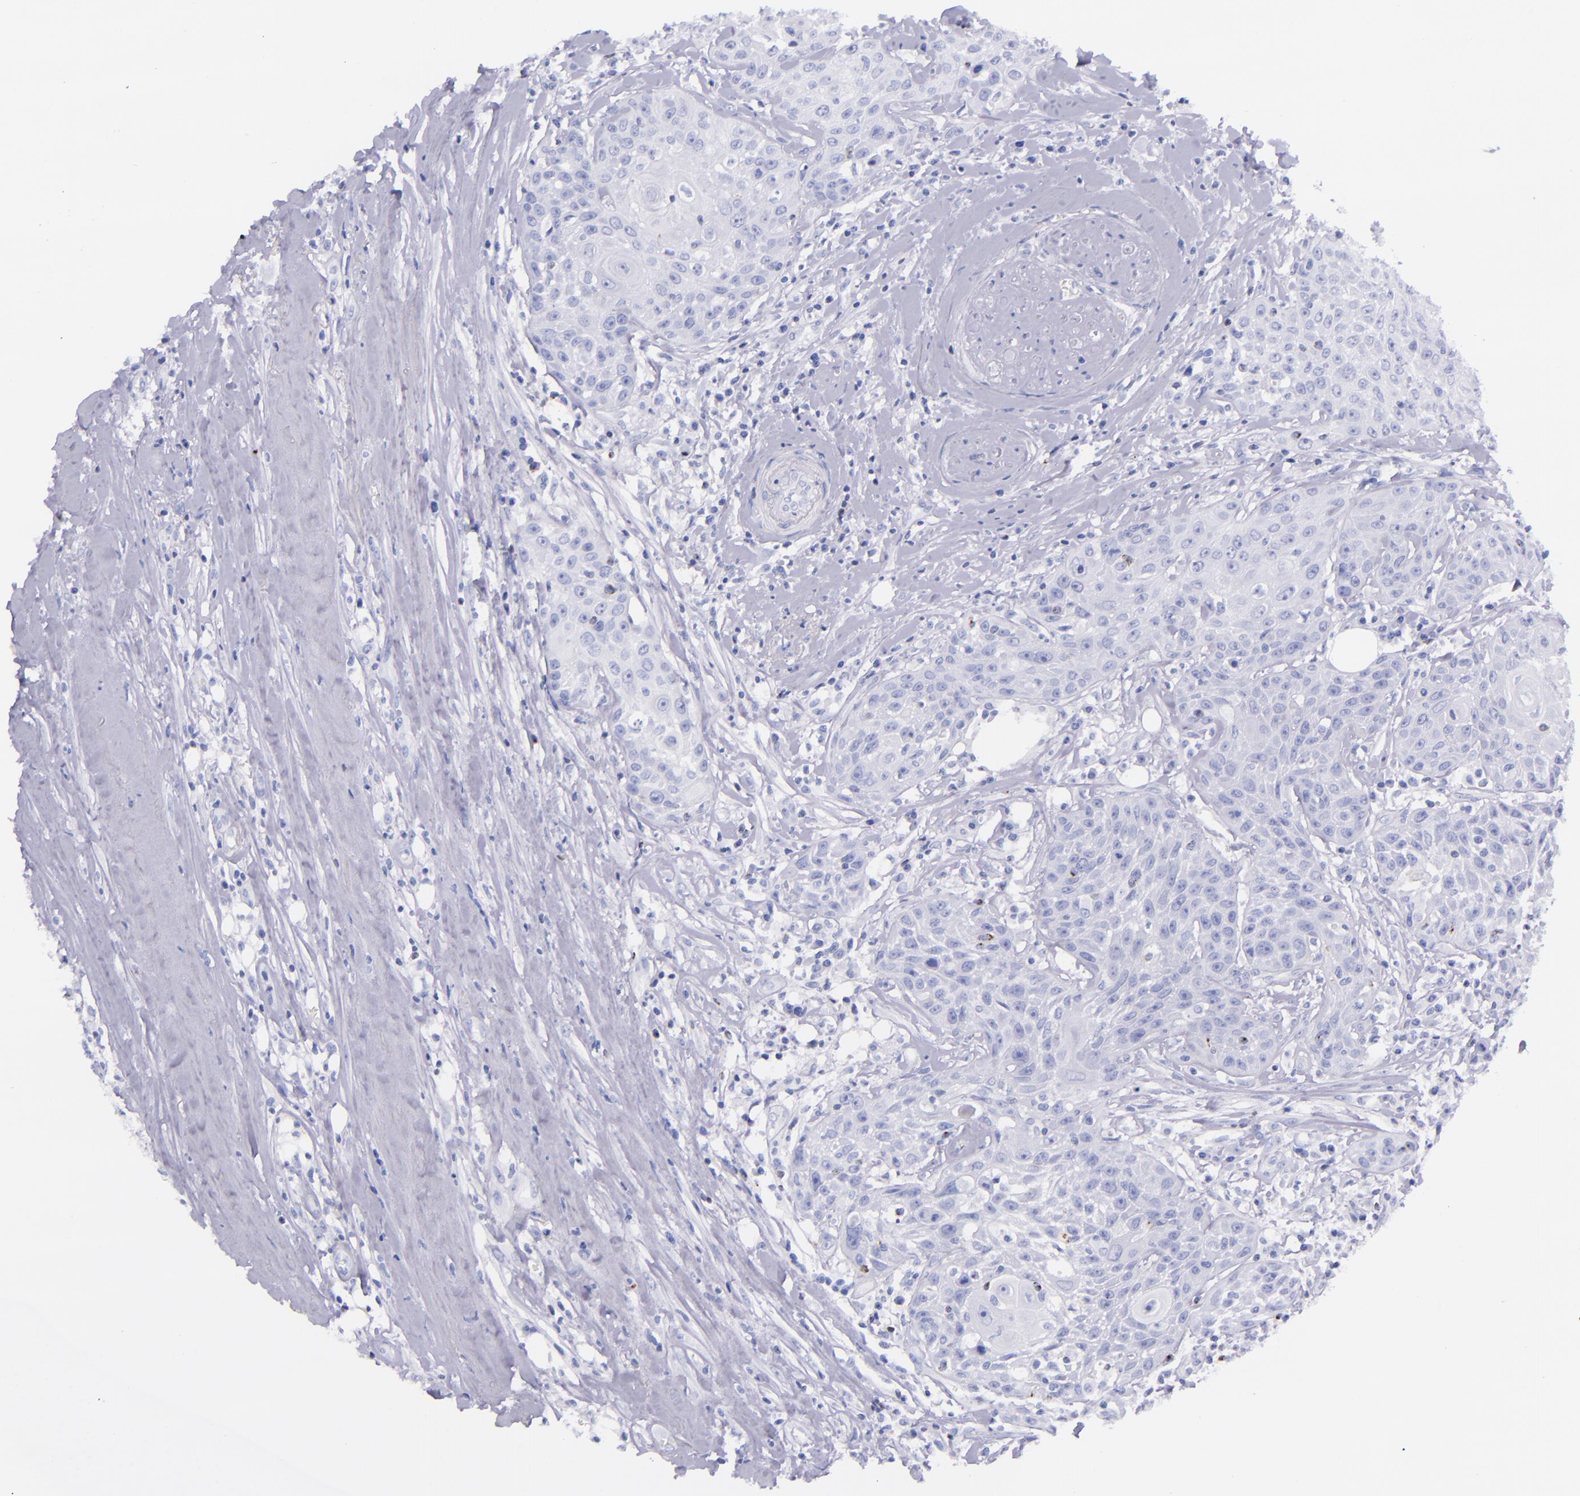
{"staining": {"intensity": "negative", "quantity": "none", "location": "none"}, "tissue": "head and neck cancer", "cell_type": "Tumor cells", "image_type": "cancer", "snomed": [{"axis": "morphology", "description": "Squamous cell carcinoma, NOS"}, {"axis": "topography", "description": "Oral tissue"}, {"axis": "topography", "description": "Head-Neck"}], "caption": "DAB (3,3'-diaminobenzidine) immunohistochemical staining of squamous cell carcinoma (head and neck) shows no significant positivity in tumor cells. Brightfield microscopy of IHC stained with DAB (3,3'-diaminobenzidine) (brown) and hematoxylin (blue), captured at high magnification.", "gene": "LAG3", "patient": {"sex": "female", "age": 82}}